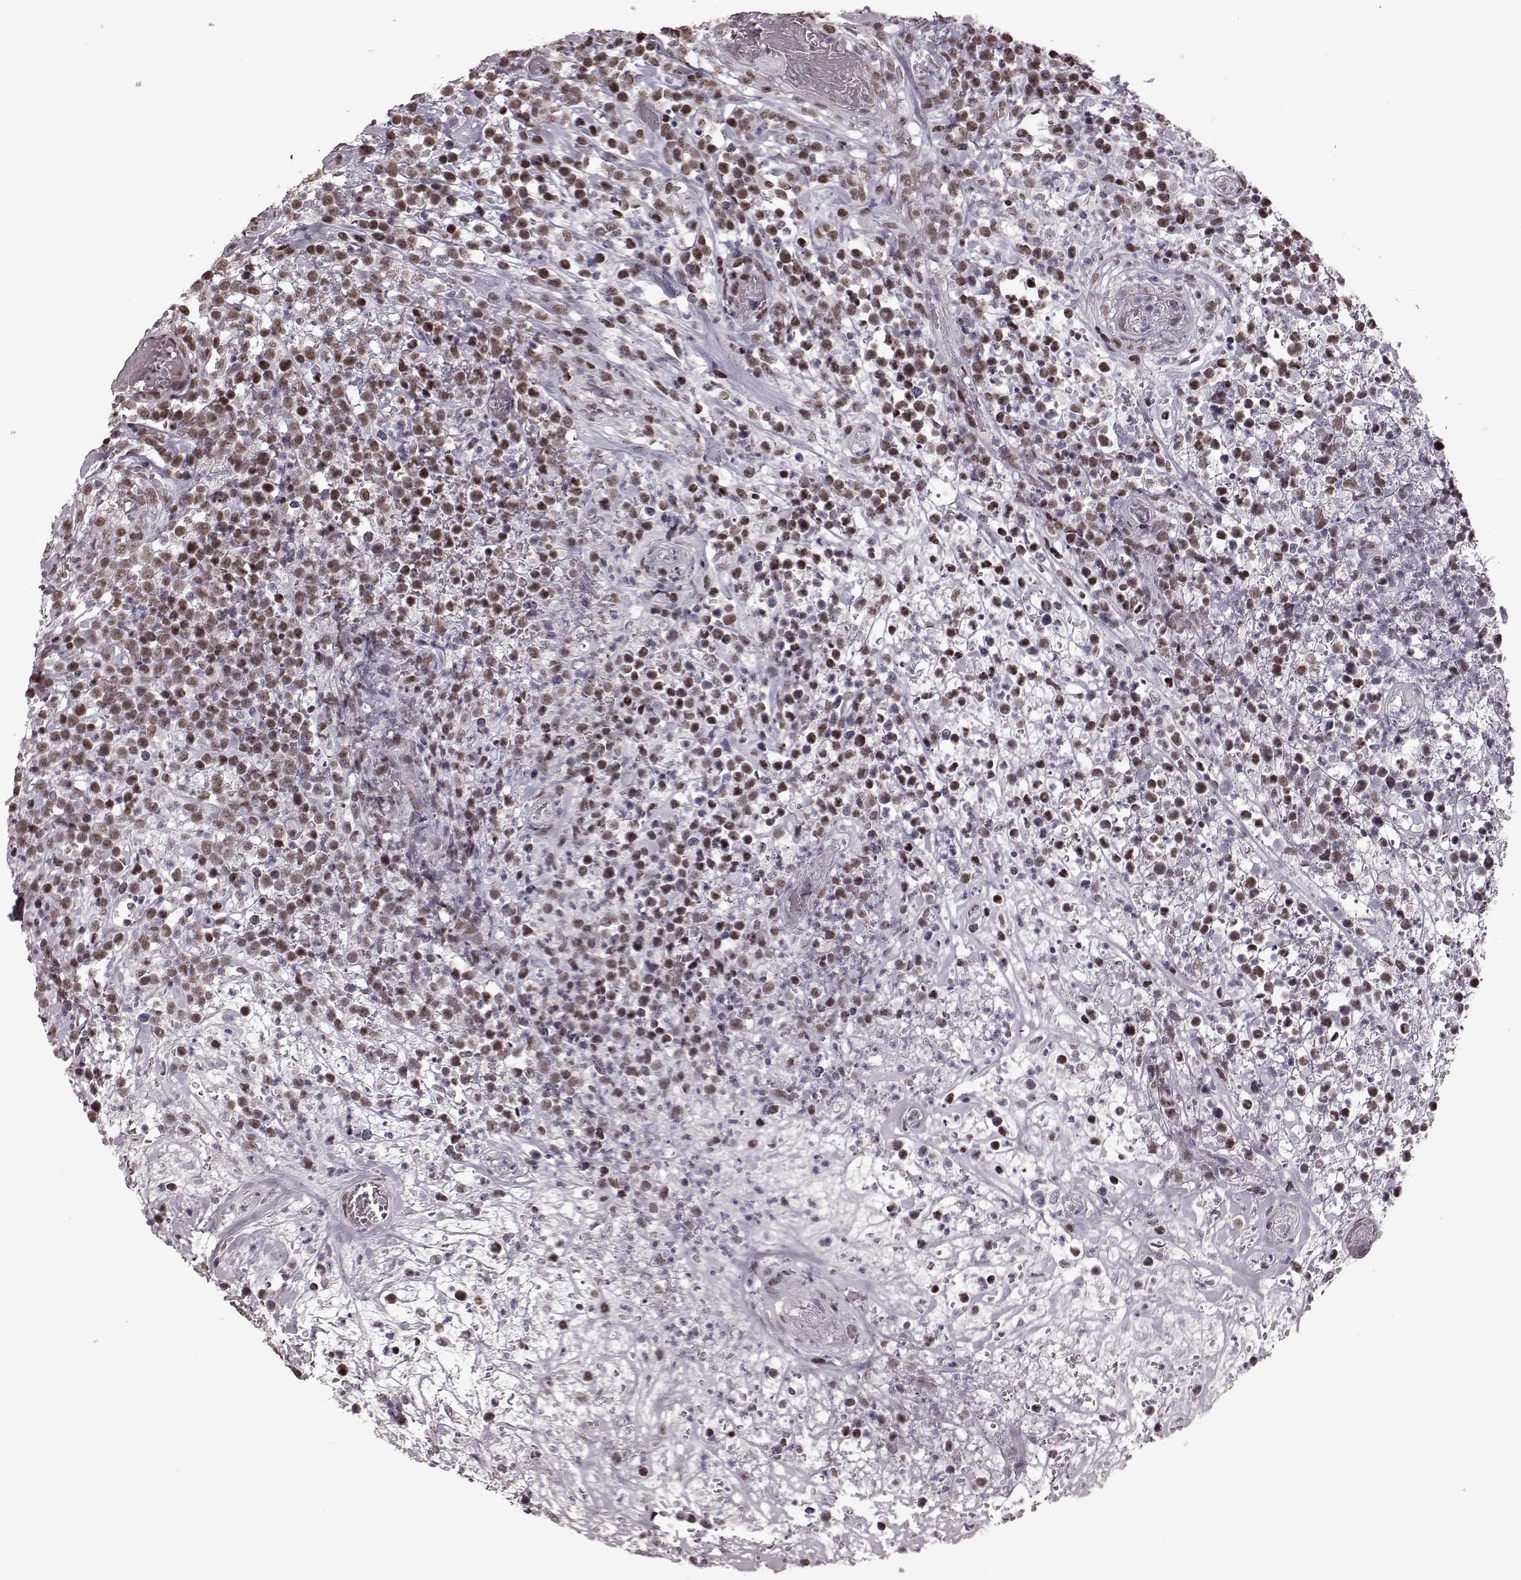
{"staining": {"intensity": "weak", "quantity": ">75%", "location": "nuclear"}, "tissue": "lymphoma", "cell_type": "Tumor cells", "image_type": "cancer", "snomed": [{"axis": "morphology", "description": "Malignant lymphoma, non-Hodgkin's type, High grade"}, {"axis": "topography", "description": "Soft tissue"}], "caption": "Protein analysis of malignant lymphoma, non-Hodgkin's type (high-grade) tissue reveals weak nuclear positivity in approximately >75% of tumor cells. (brown staining indicates protein expression, while blue staining denotes nuclei).", "gene": "NR2C1", "patient": {"sex": "female", "age": 56}}